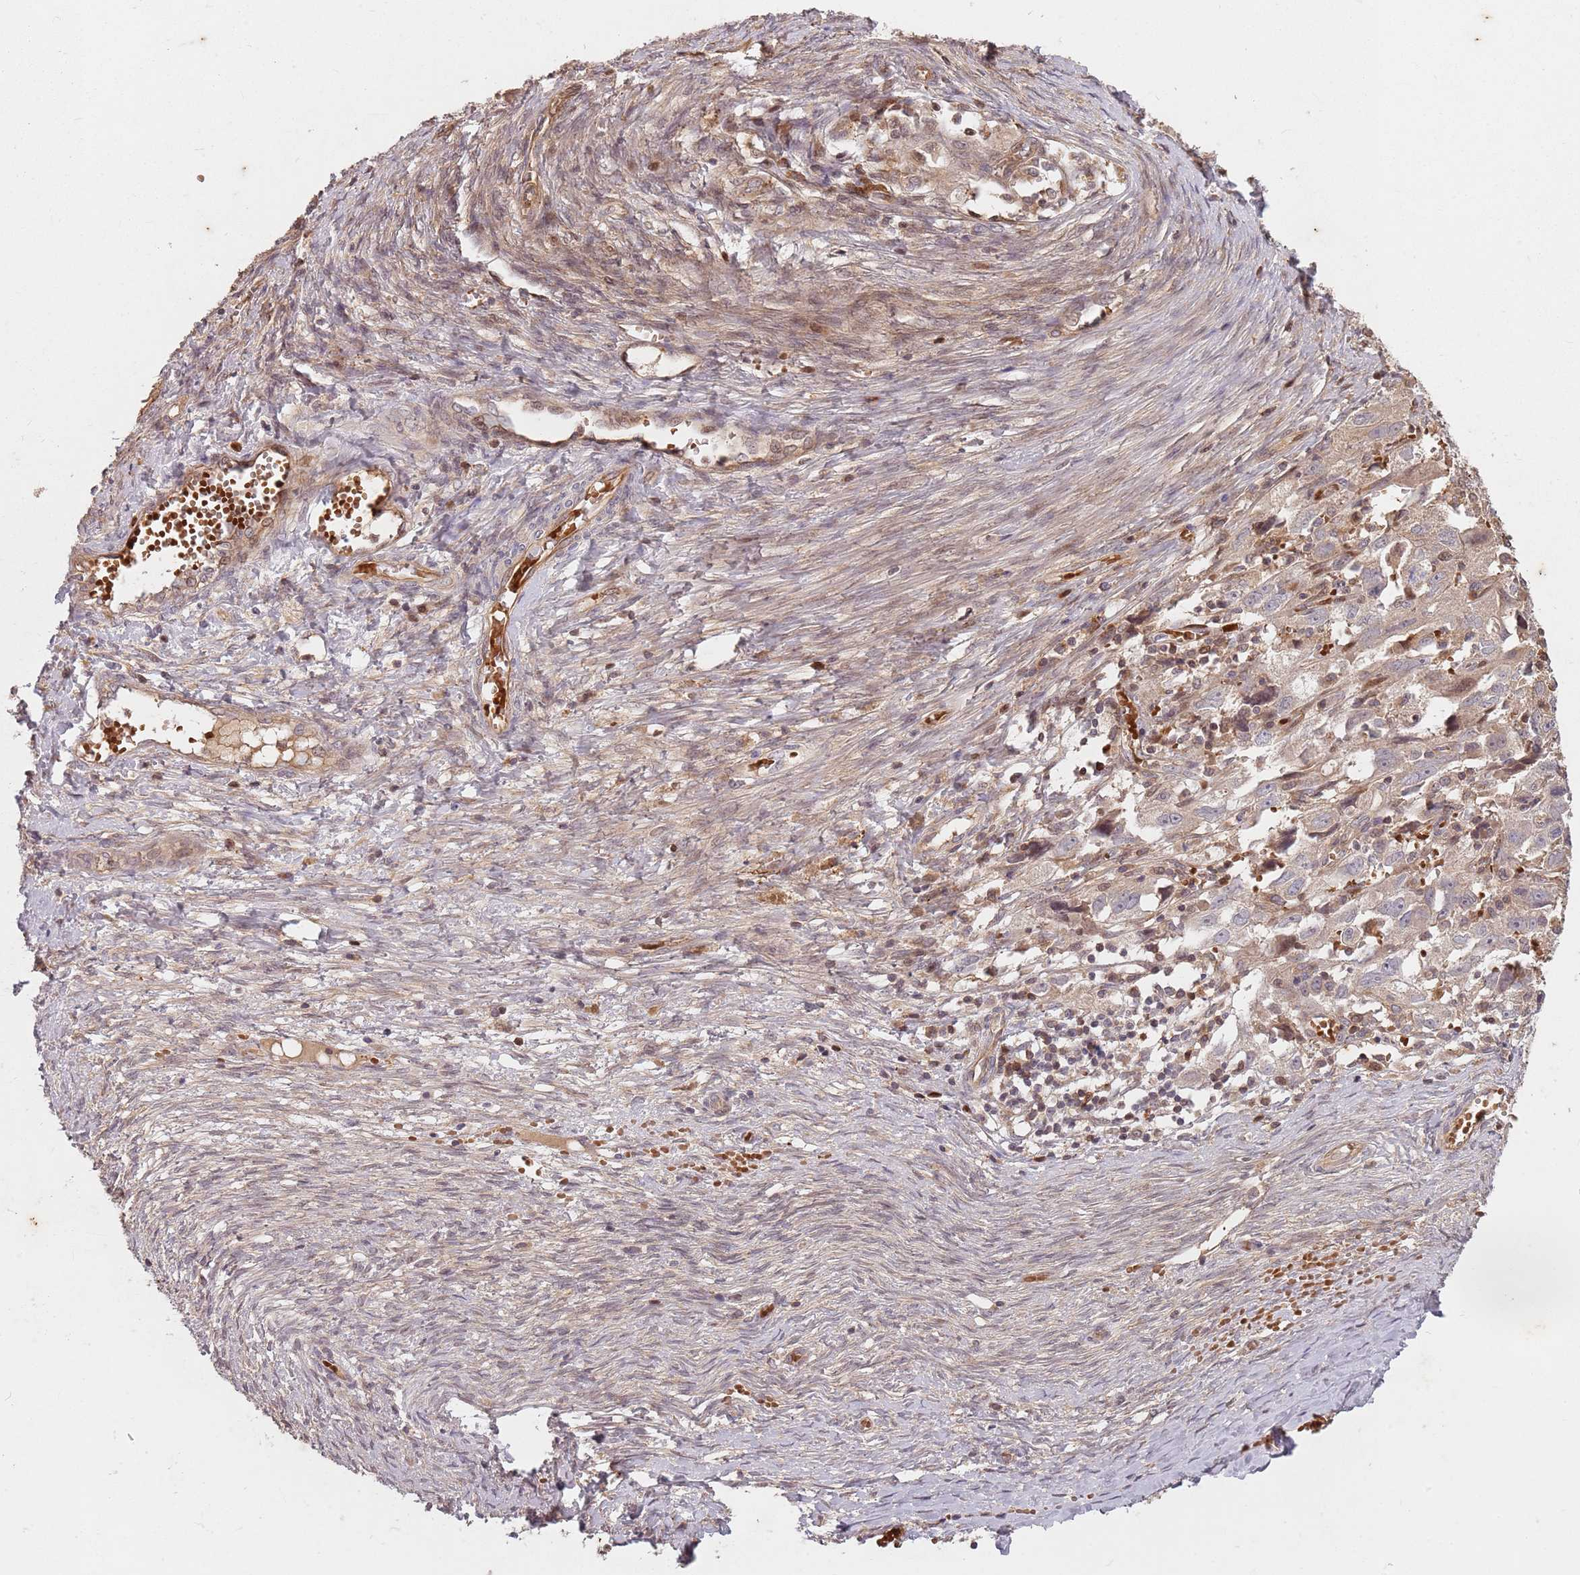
{"staining": {"intensity": "negative", "quantity": "none", "location": "none"}, "tissue": "ovarian cancer", "cell_type": "Tumor cells", "image_type": "cancer", "snomed": [{"axis": "morphology", "description": "Carcinoma, NOS"}, {"axis": "morphology", "description": "Cystadenocarcinoma, serous, NOS"}, {"axis": "topography", "description": "Ovary"}], "caption": "This photomicrograph is of ovarian cancer stained with immunohistochemistry to label a protein in brown with the nuclei are counter-stained blue. There is no positivity in tumor cells.", "gene": "GPR180", "patient": {"sex": "female", "age": 69}}